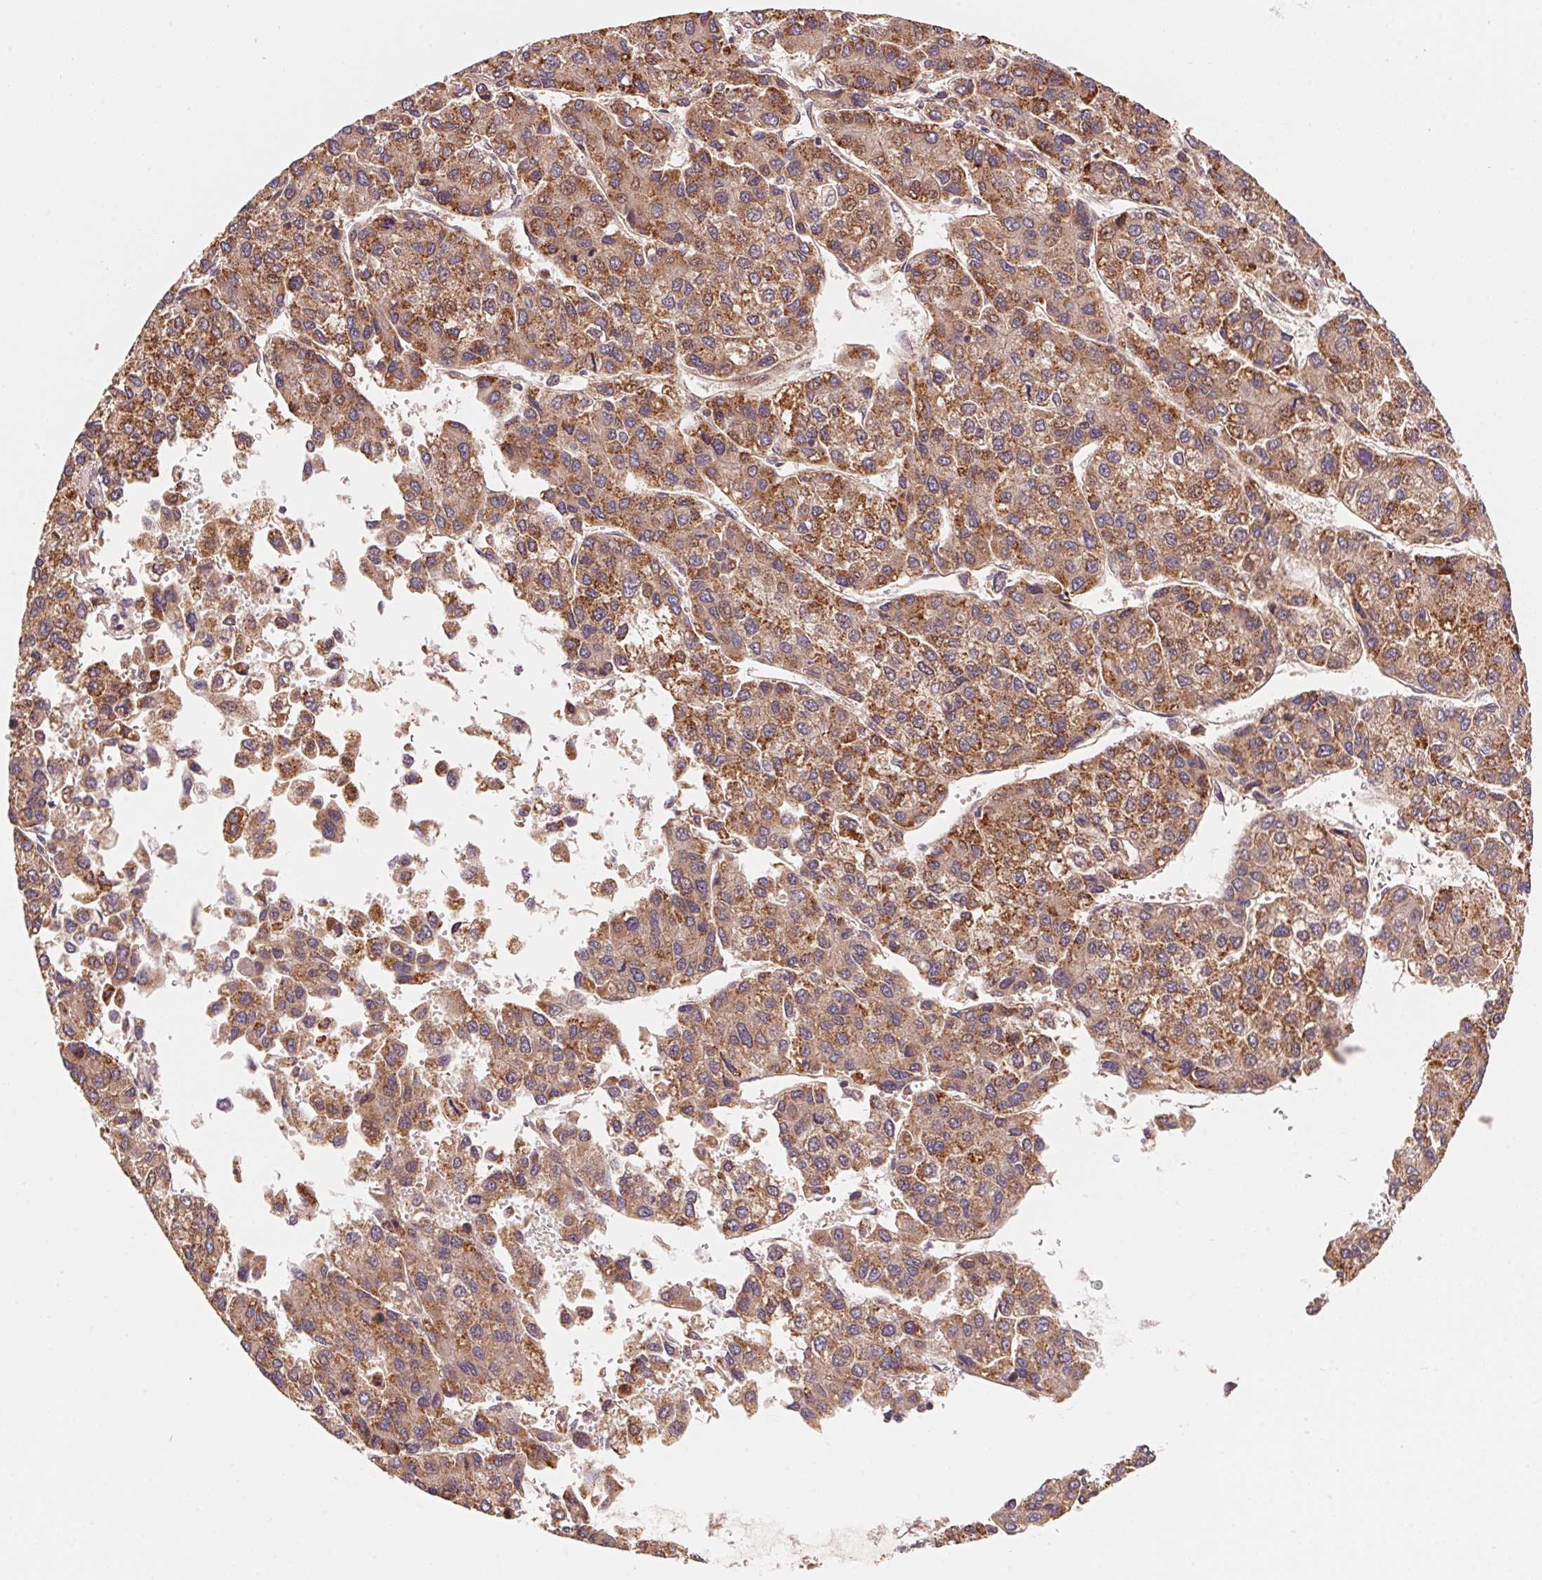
{"staining": {"intensity": "moderate", "quantity": ">75%", "location": "cytoplasmic/membranous"}, "tissue": "liver cancer", "cell_type": "Tumor cells", "image_type": "cancer", "snomed": [{"axis": "morphology", "description": "Carcinoma, Hepatocellular, NOS"}, {"axis": "topography", "description": "Liver"}], "caption": "Protein staining of liver cancer (hepatocellular carcinoma) tissue displays moderate cytoplasmic/membranous staining in about >75% of tumor cells. (Brightfield microscopy of DAB IHC at high magnification).", "gene": "TNIP2", "patient": {"sex": "female", "age": 66}}